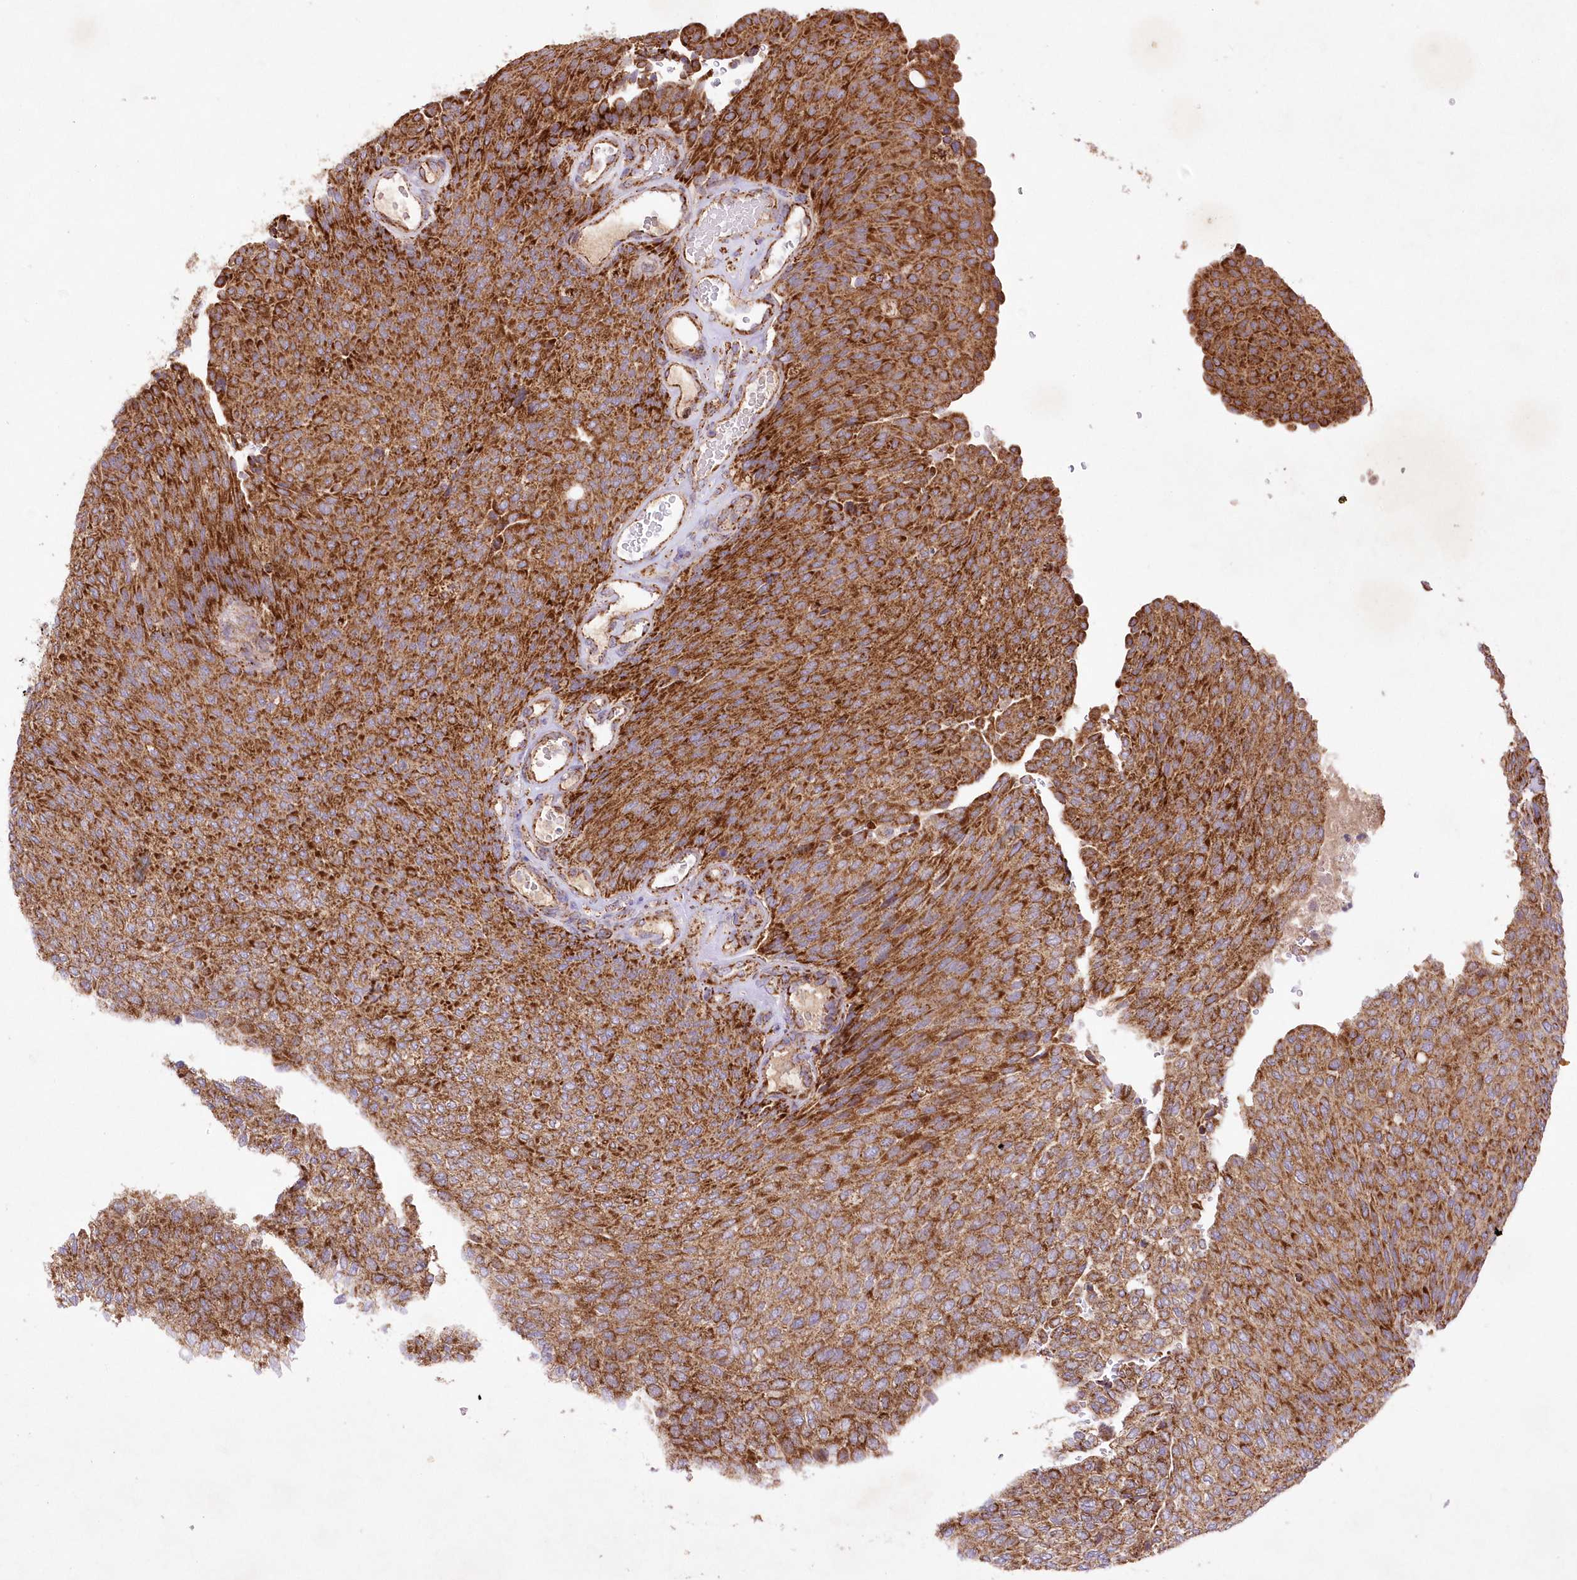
{"staining": {"intensity": "strong", "quantity": ">75%", "location": "cytoplasmic/membranous"}, "tissue": "urothelial cancer", "cell_type": "Tumor cells", "image_type": "cancer", "snomed": [{"axis": "morphology", "description": "Urothelial carcinoma, Low grade"}, {"axis": "topography", "description": "Urinary bladder"}], "caption": "Protein positivity by IHC demonstrates strong cytoplasmic/membranous staining in approximately >75% of tumor cells in urothelial cancer. (DAB (3,3'-diaminobenzidine) IHC, brown staining for protein, blue staining for nuclei).", "gene": "ASNSD1", "patient": {"sex": "female", "age": 79}}